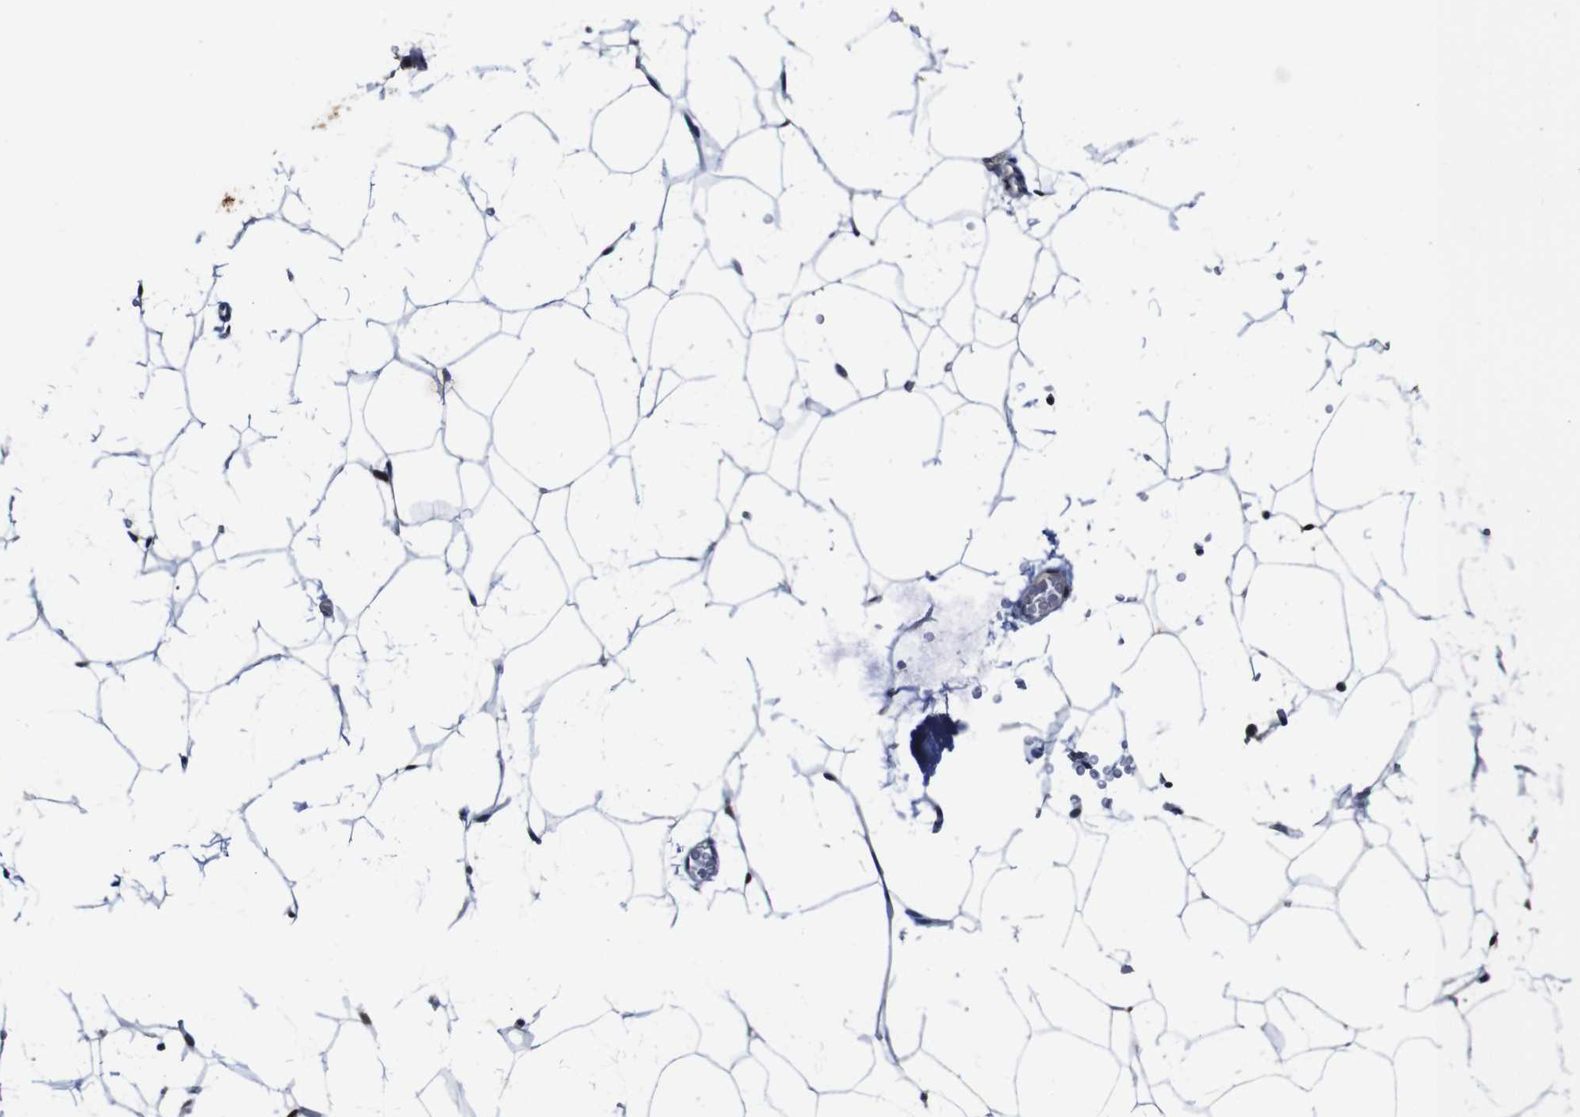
{"staining": {"intensity": "negative", "quantity": "none", "location": "none"}, "tissue": "adipose tissue", "cell_type": "Adipocytes", "image_type": "normal", "snomed": [{"axis": "morphology", "description": "Normal tissue, NOS"}, {"axis": "topography", "description": "Breast"}, {"axis": "topography", "description": "Soft tissue"}], "caption": "IHC of unremarkable adipose tissue demonstrates no staining in adipocytes.", "gene": "FURIN", "patient": {"sex": "female", "age": 75}}